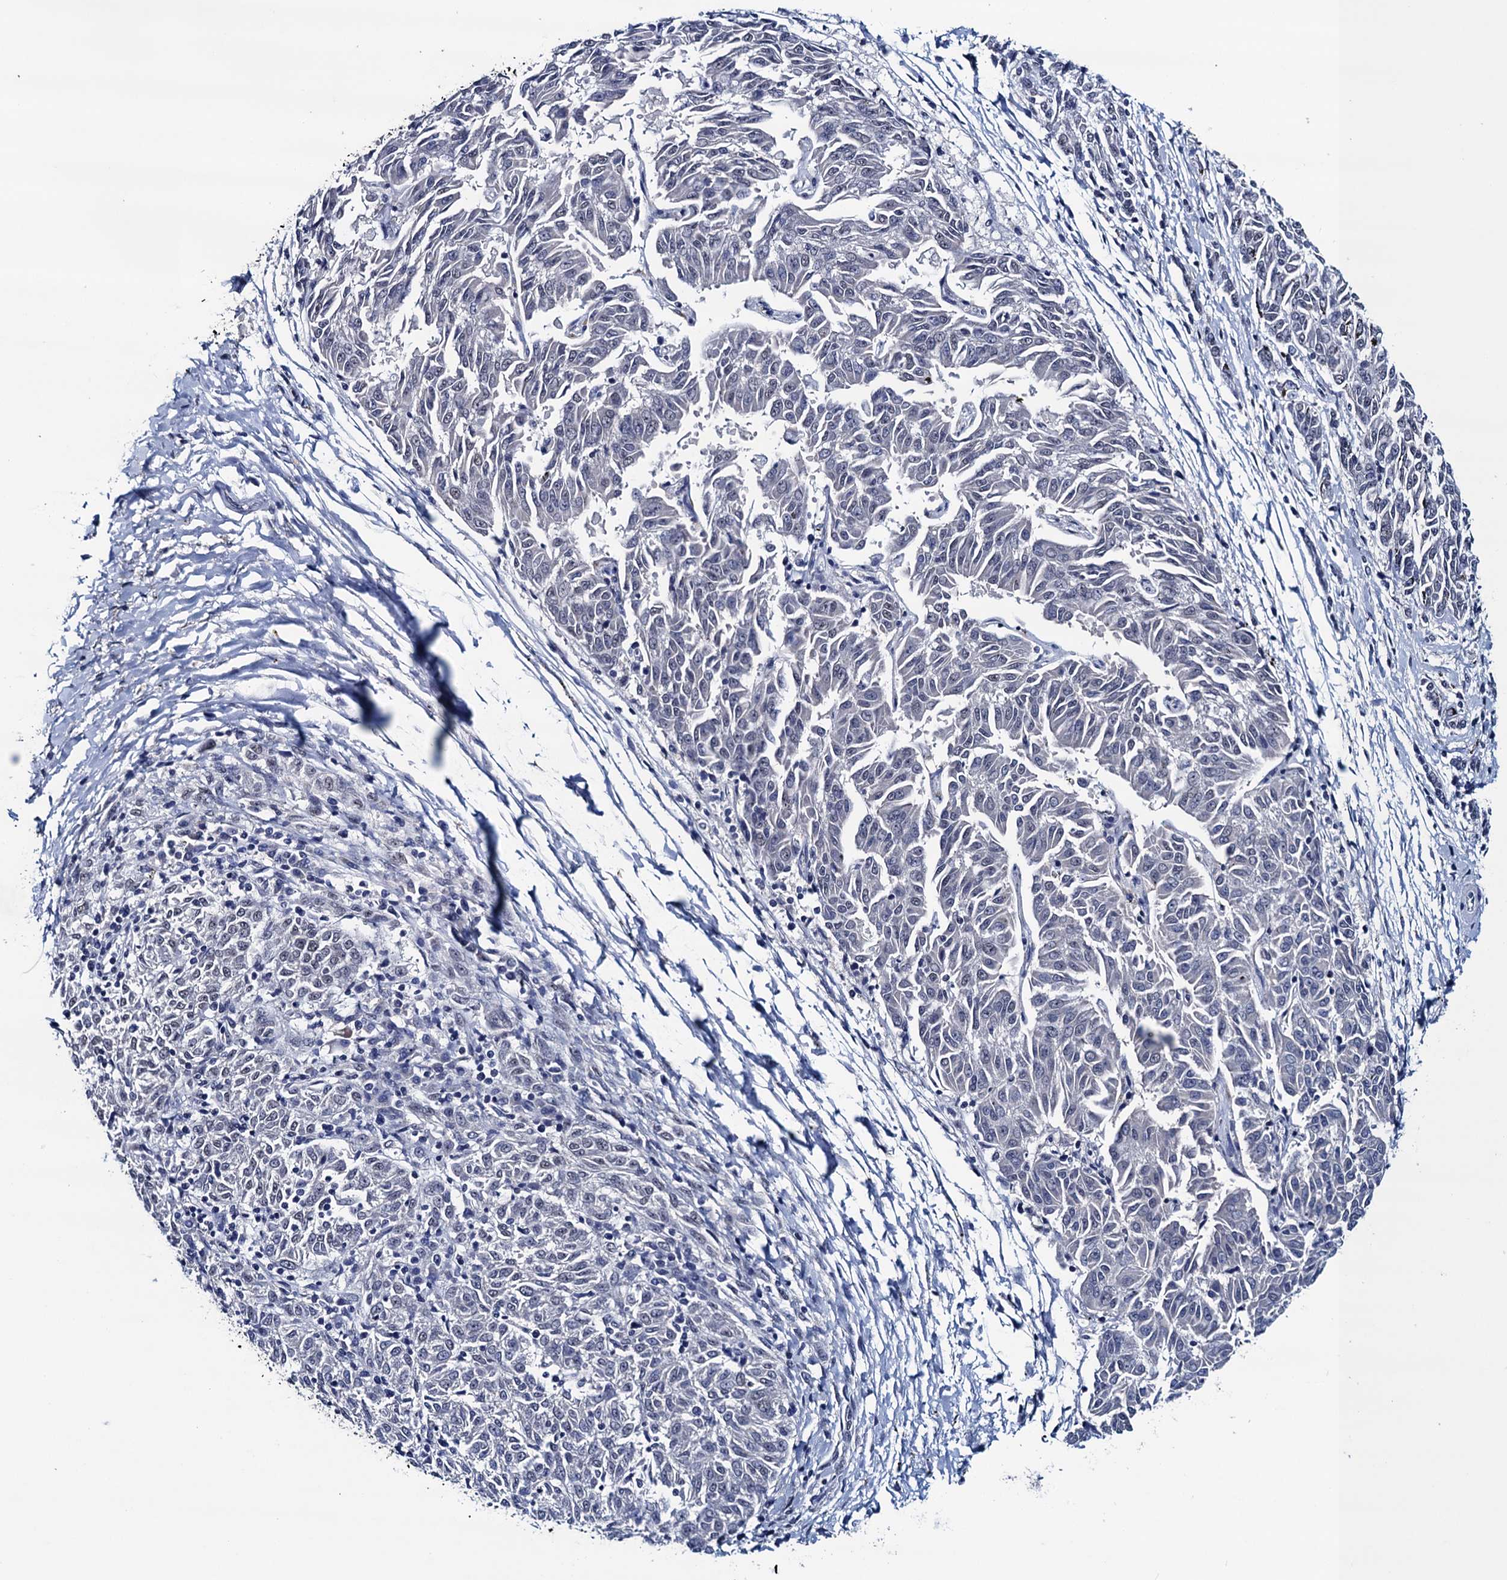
{"staining": {"intensity": "negative", "quantity": "none", "location": "none"}, "tissue": "melanoma", "cell_type": "Tumor cells", "image_type": "cancer", "snomed": [{"axis": "morphology", "description": "Malignant melanoma, NOS"}, {"axis": "topography", "description": "Skin"}], "caption": "Immunohistochemical staining of malignant melanoma shows no significant positivity in tumor cells.", "gene": "FNBP4", "patient": {"sex": "female", "age": 72}}